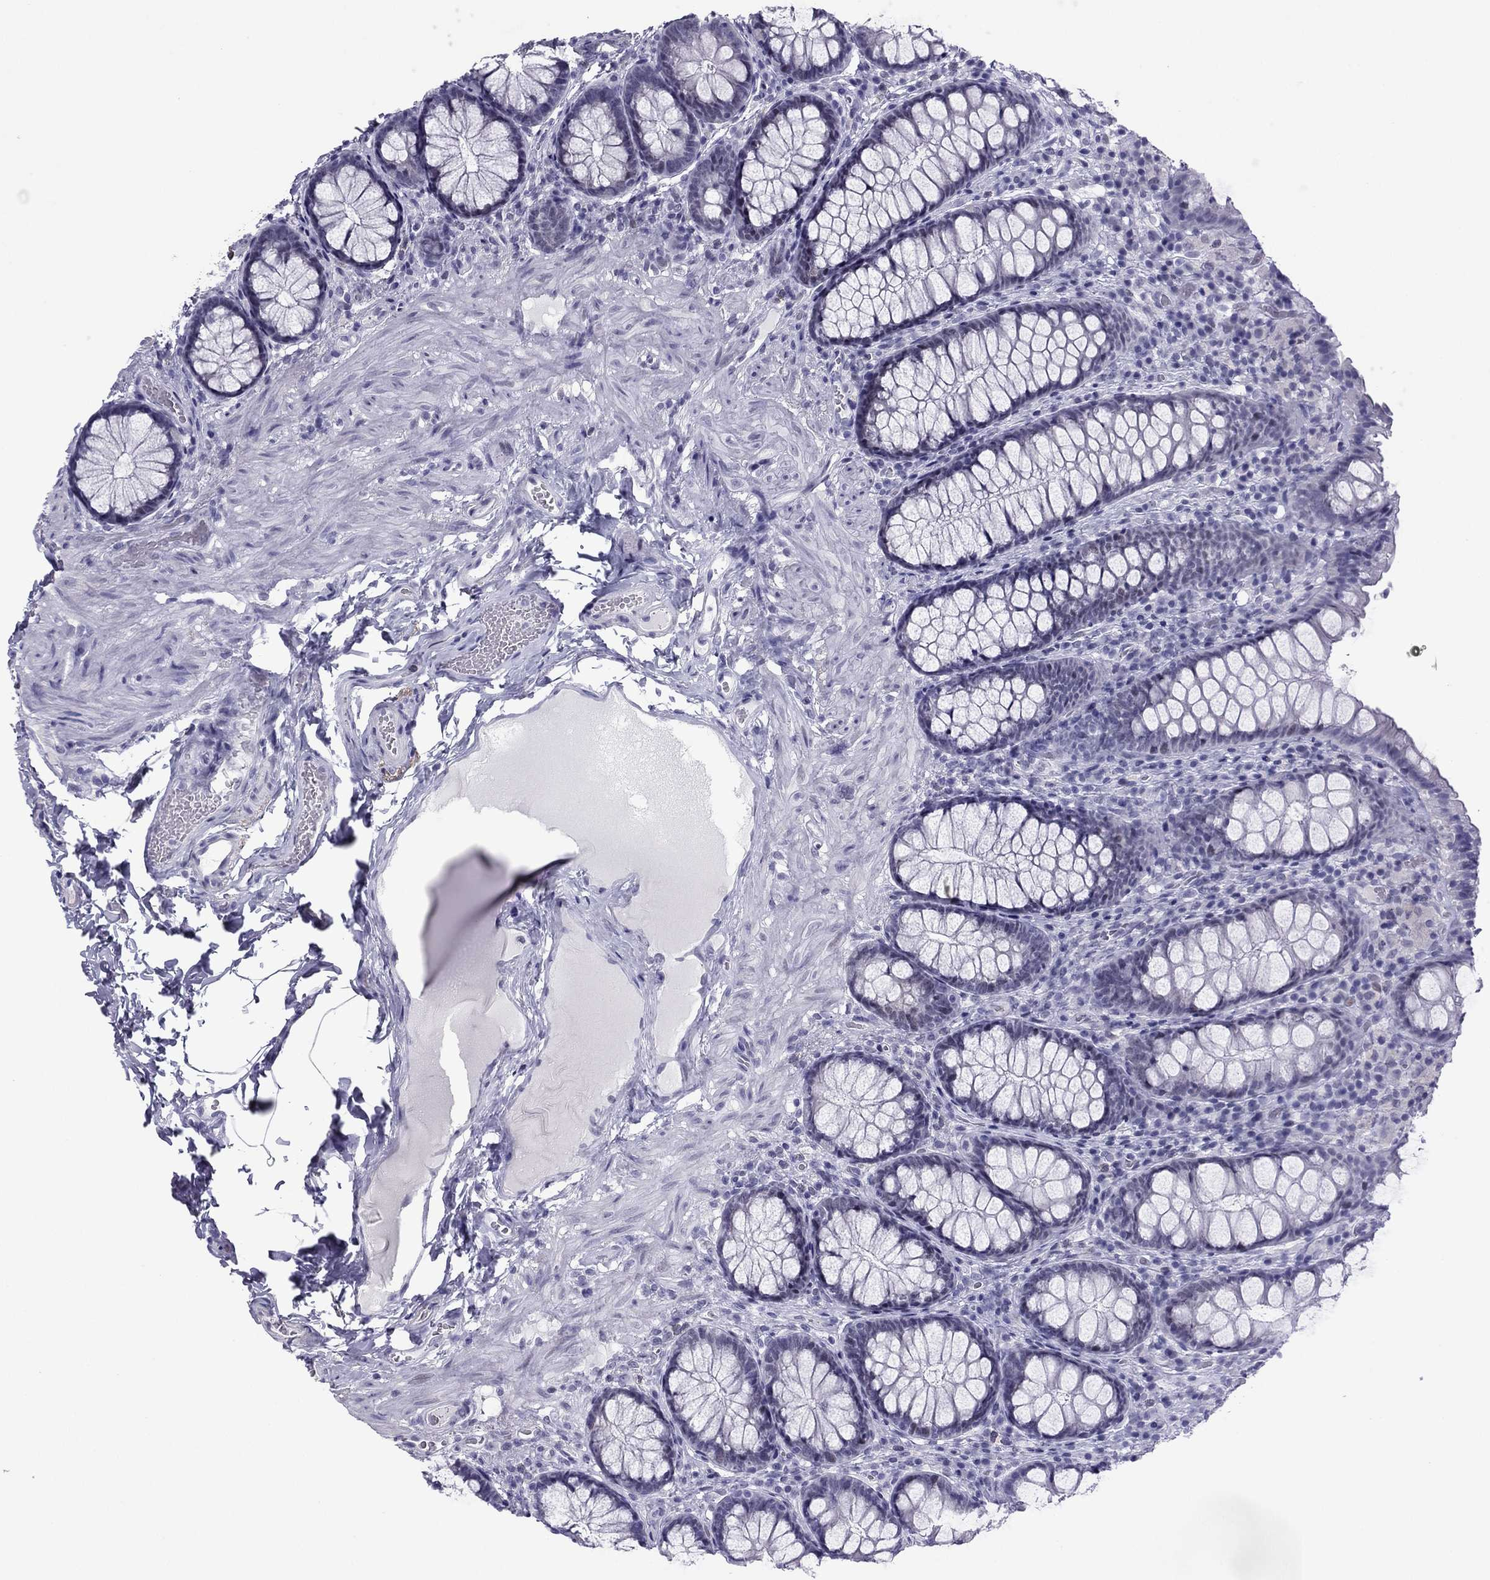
{"staining": {"intensity": "negative", "quantity": "none", "location": "none"}, "tissue": "colon", "cell_type": "Endothelial cells", "image_type": "normal", "snomed": [{"axis": "morphology", "description": "Normal tissue, NOS"}, {"axis": "topography", "description": "Colon"}], "caption": "High power microscopy photomicrograph of an immunohistochemistry (IHC) photomicrograph of unremarkable colon, revealing no significant positivity in endothelial cells.", "gene": "MYLK3", "patient": {"sex": "female", "age": 86}}